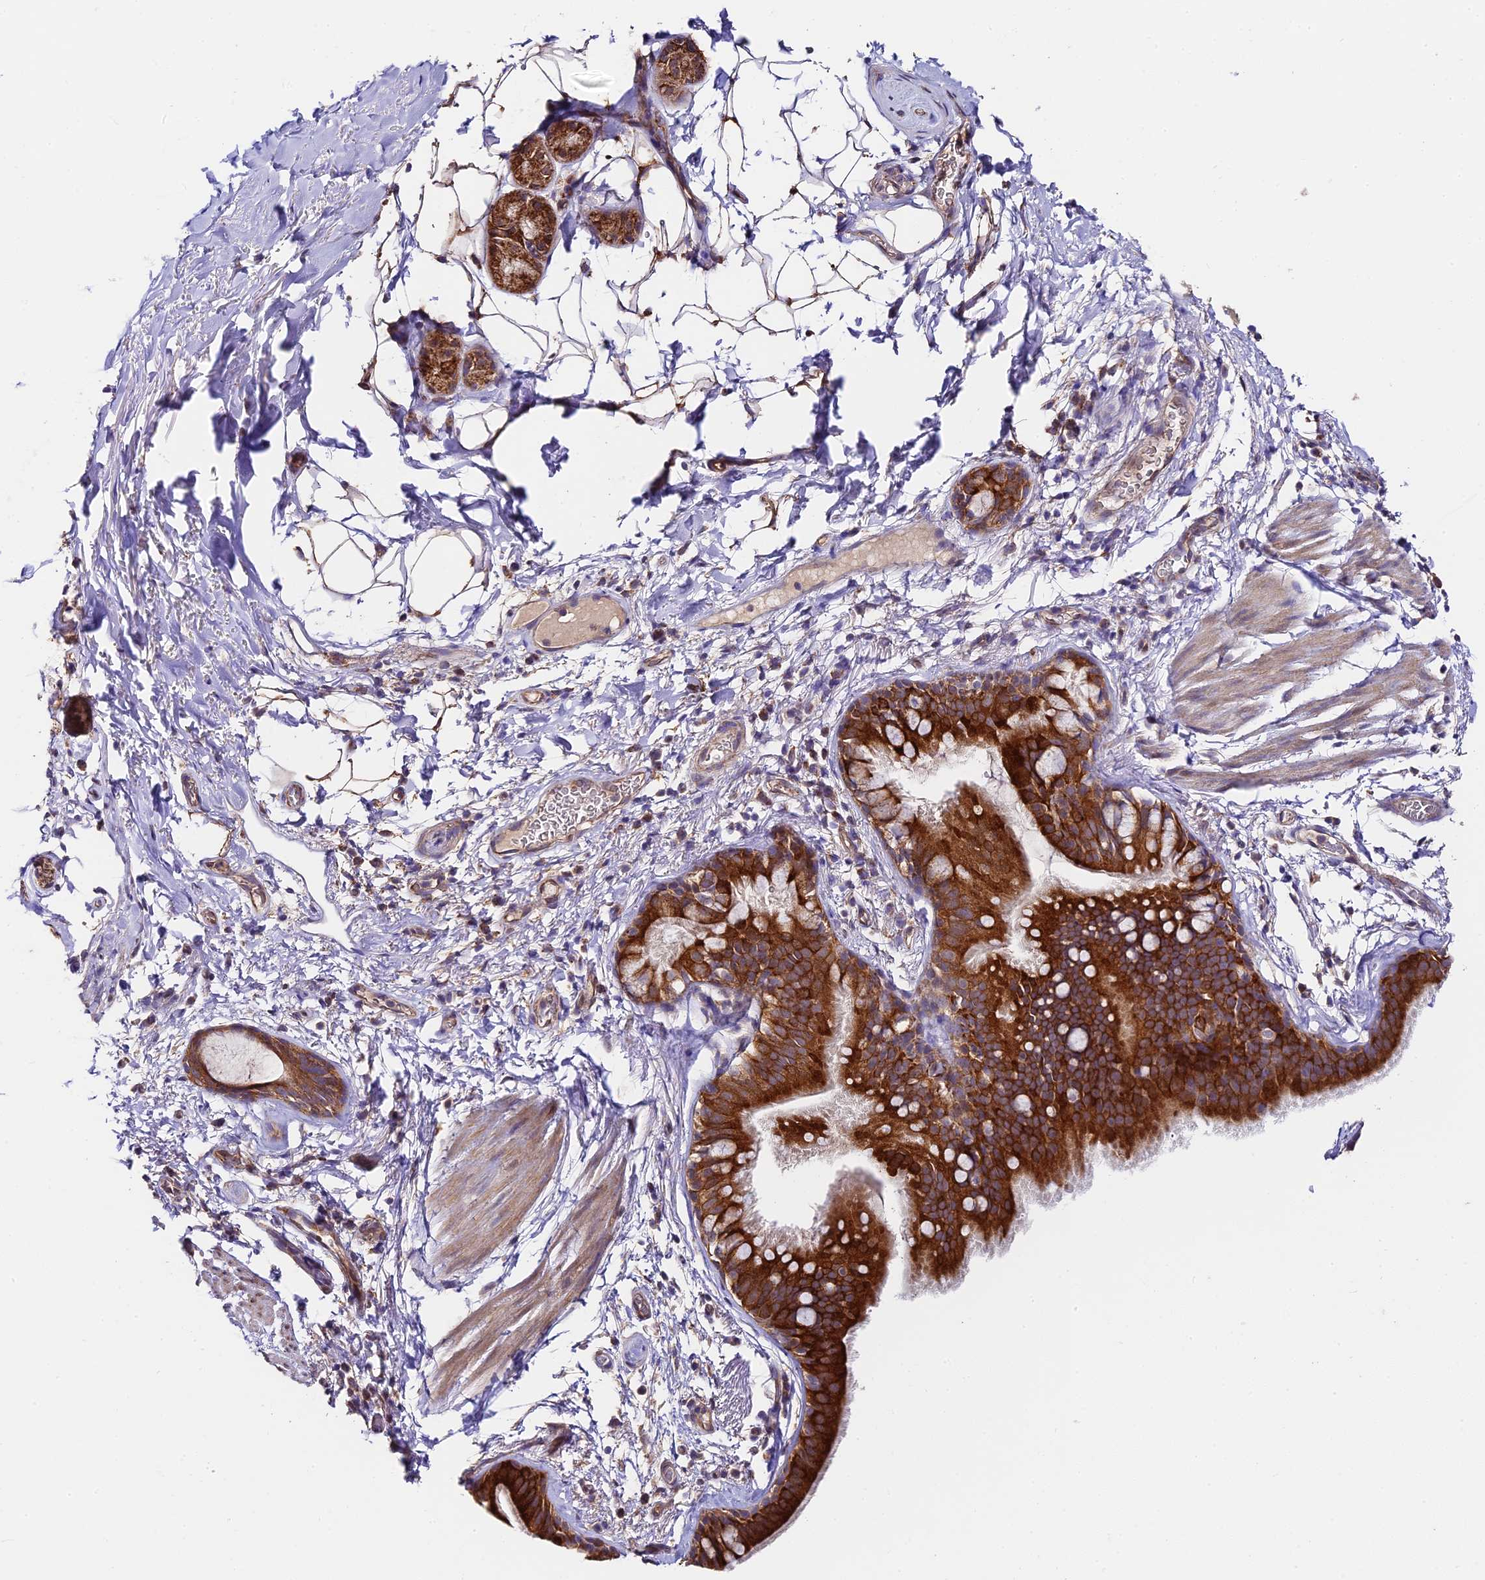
{"staining": {"intensity": "strong", "quantity": ">75%", "location": "cytoplasmic/membranous"}, "tissue": "bronchus", "cell_type": "Respiratory epithelial cells", "image_type": "normal", "snomed": [{"axis": "morphology", "description": "Normal tissue, NOS"}, {"axis": "topography", "description": "Cartilage tissue"}], "caption": "Immunohistochemical staining of unremarkable human bronchus shows high levels of strong cytoplasmic/membranous positivity in about >75% of respiratory epithelial cells.", "gene": "C3orf20", "patient": {"sex": "male", "age": 63}}